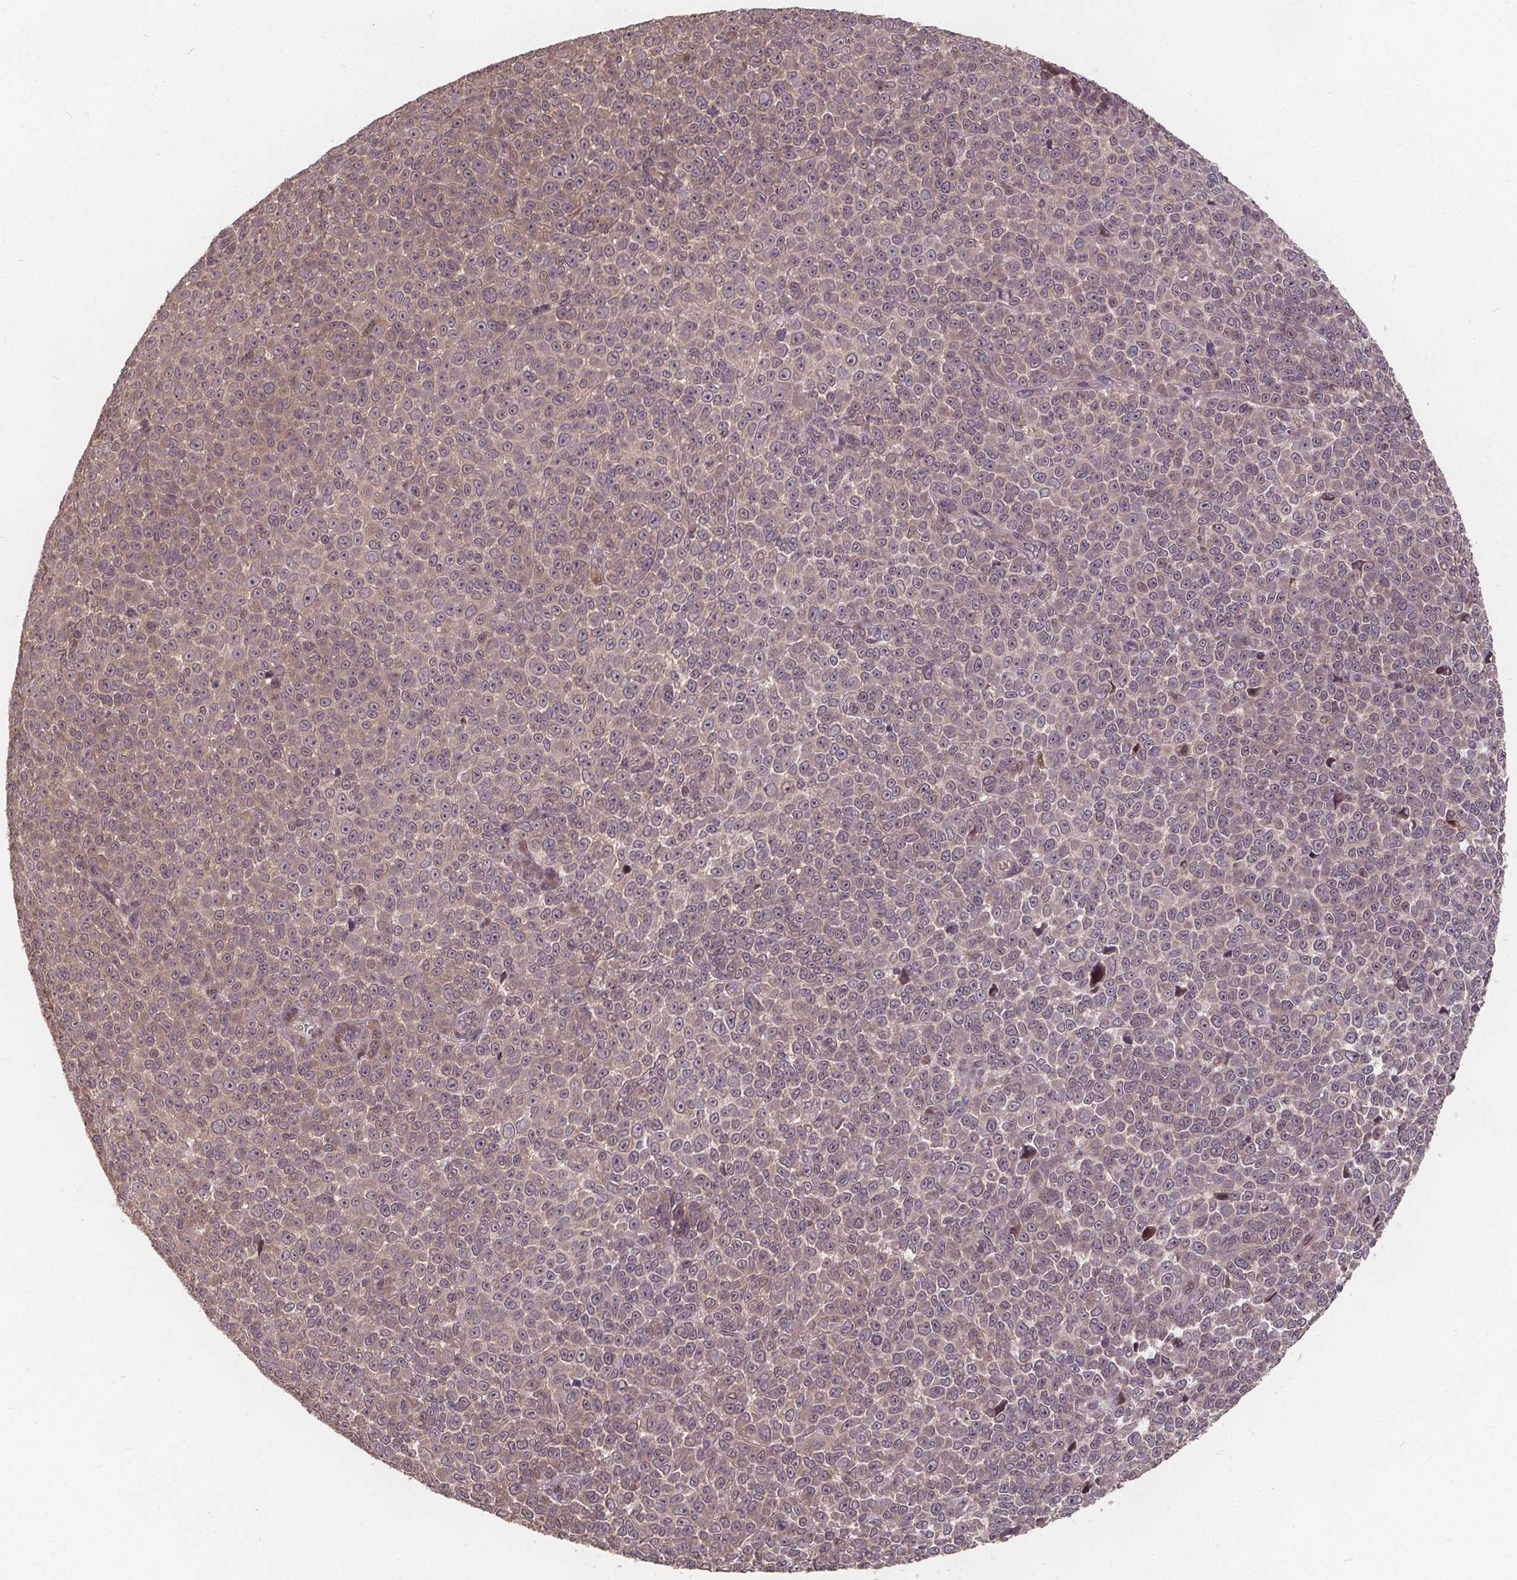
{"staining": {"intensity": "weak", "quantity": "<25%", "location": "cytoplasmic/membranous"}, "tissue": "melanoma", "cell_type": "Tumor cells", "image_type": "cancer", "snomed": [{"axis": "morphology", "description": "Malignant melanoma, NOS"}, {"axis": "topography", "description": "Skin"}], "caption": "A histopathology image of malignant melanoma stained for a protein displays no brown staining in tumor cells.", "gene": "USP9X", "patient": {"sex": "female", "age": 95}}